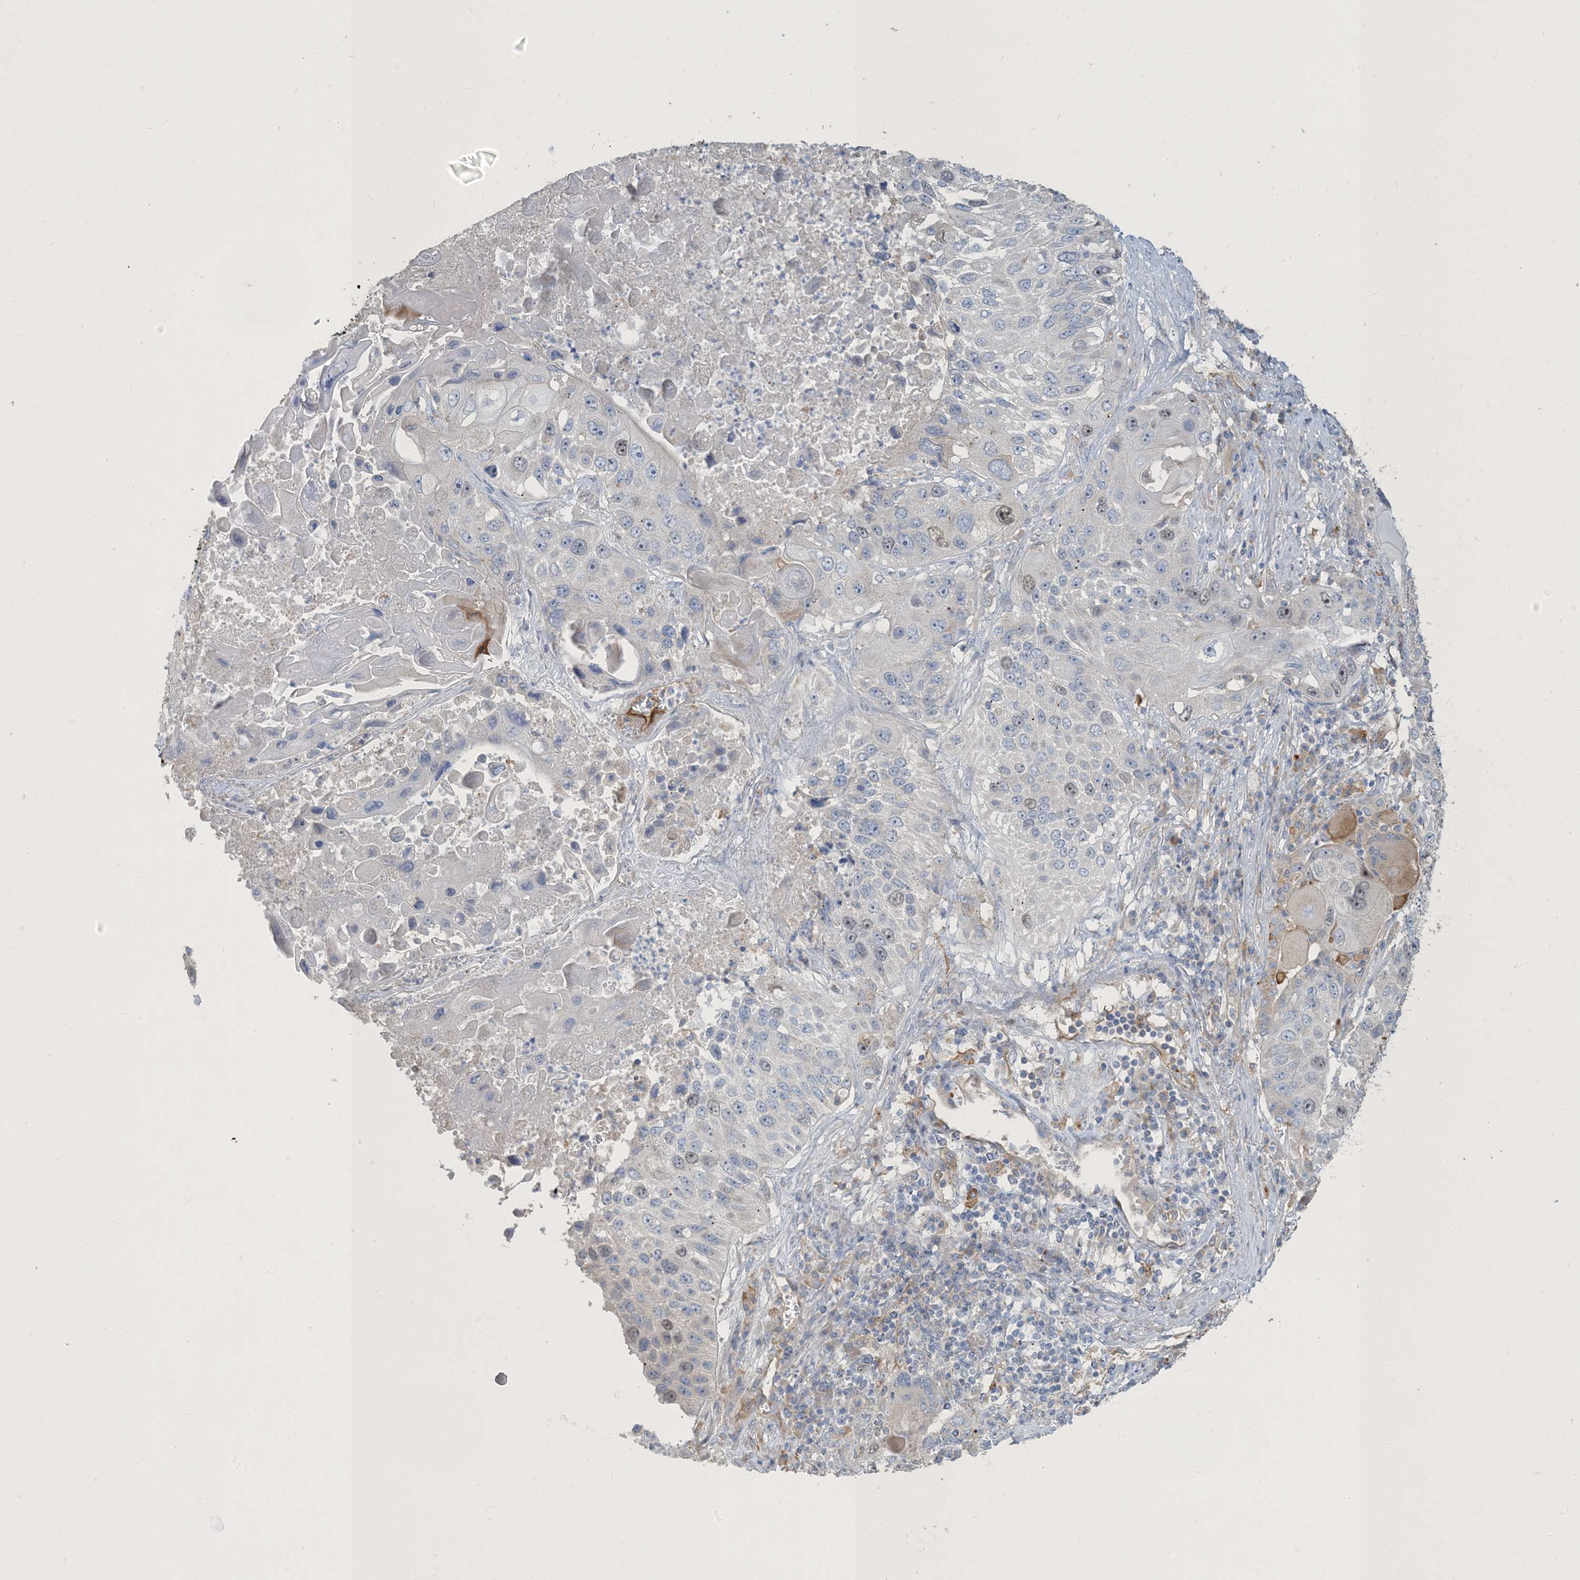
{"staining": {"intensity": "negative", "quantity": "none", "location": "none"}, "tissue": "lung cancer", "cell_type": "Tumor cells", "image_type": "cancer", "snomed": [{"axis": "morphology", "description": "Squamous cell carcinoma, NOS"}, {"axis": "topography", "description": "Lung"}], "caption": "DAB immunohistochemical staining of squamous cell carcinoma (lung) displays no significant positivity in tumor cells. (DAB IHC with hematoxylin counter stain).", "gene": "PEAR1", "patient": {"sex": "male", "age": 61}}